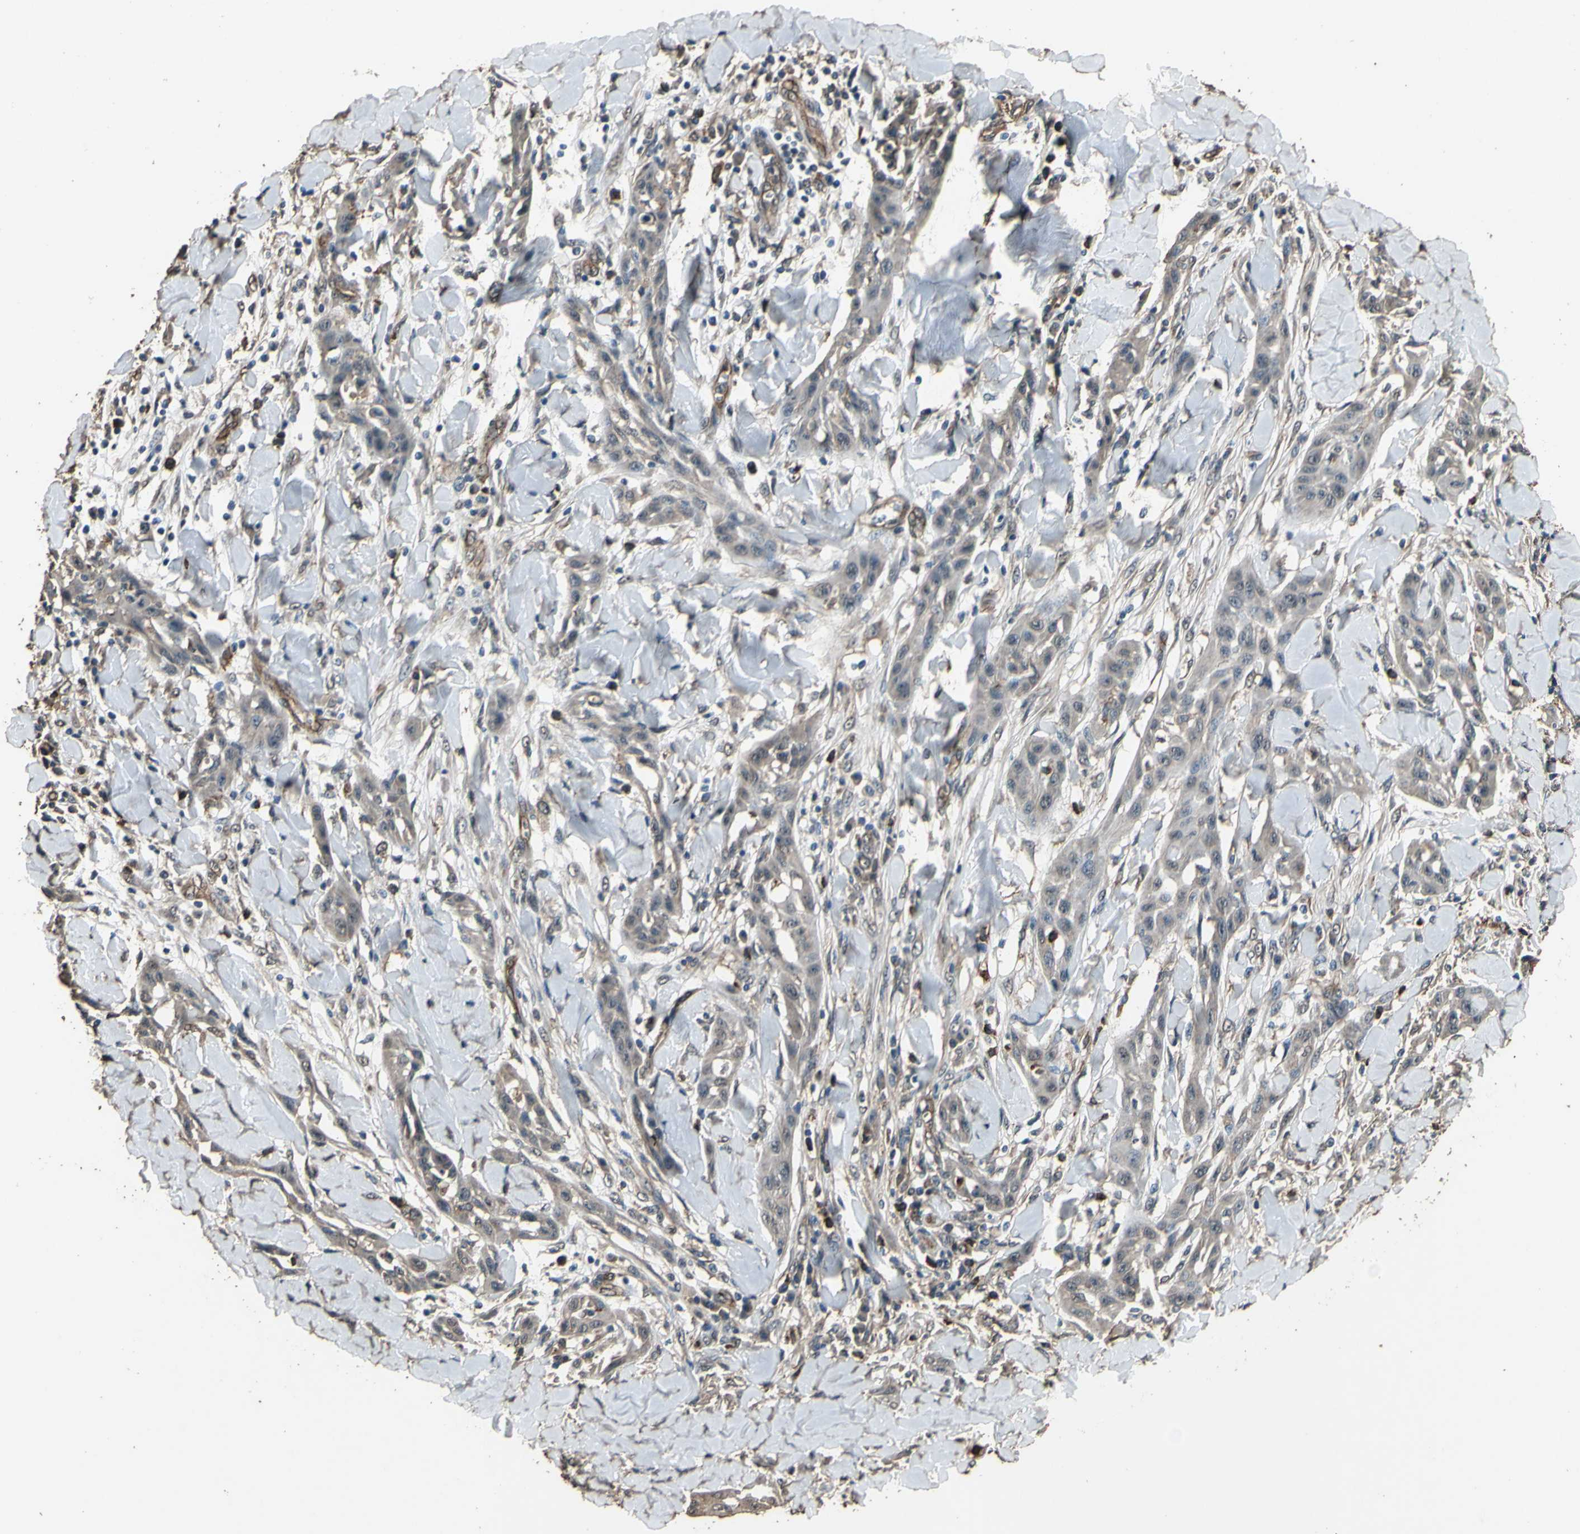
{"staining": {"intensity": "weak", "quantity": ">75%", "location": "cytoplasmic/membranous"}, "tissue": "skin cancer", "cell_type": "Tumor cells", "image_type": "cancer", "snomed": [{"axis": "morphology", "description": "Squamous cell carcinoma, NOS"}, {"axis": "topography", "description": "Skin"}], "caption": "A low amount of weak cytoplasmic/membranous positivity is identified in about >75% of tumor cells in skin cancer (squamous cell carcinoma) tissue.", "gene": "TSPO", "patient": {"sex": "male", "age": 24}}